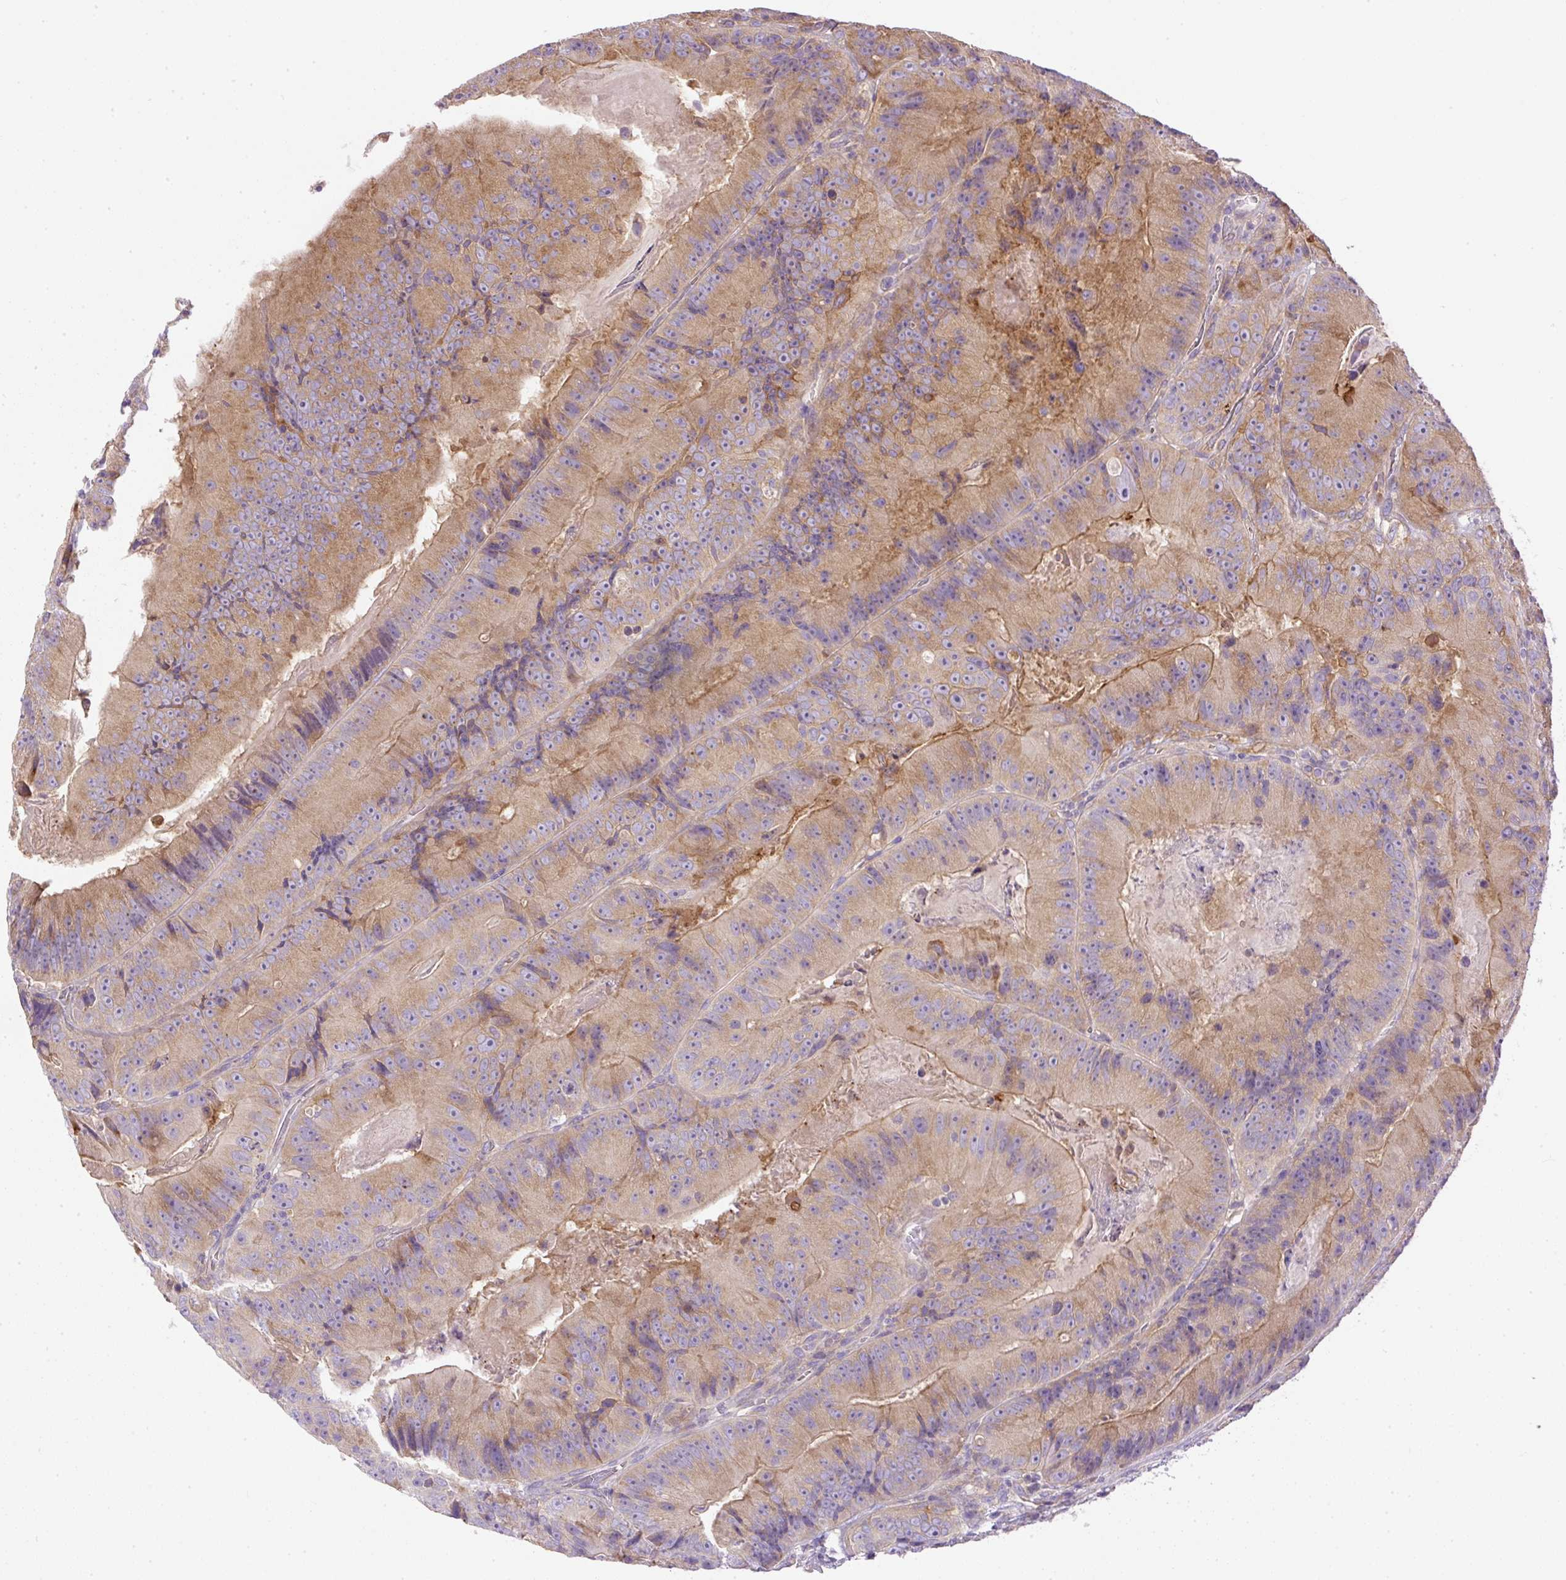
{"staining": {"intensity": "weak", "quantity": ">75%", "location": "cytoplasmic/membranous"}, "tissue": "colorectal cancer", "cell_type": "Tumor cells", "image_type": "cancer", "snomed": [{"axis": "morphology", "description": "Adenocarcinoma, NOS"}, {"axis": "topography", "description": "Colon"}], "caption": "Immunohistochemical staining of human colorectal adenocarcinoma reveals low levels of weak cytoplasmic/membranous protein expression in approximately >75% of tumor cells.", "gene": "DAPK1", "patient": {"sex": "female", "age": 86}}